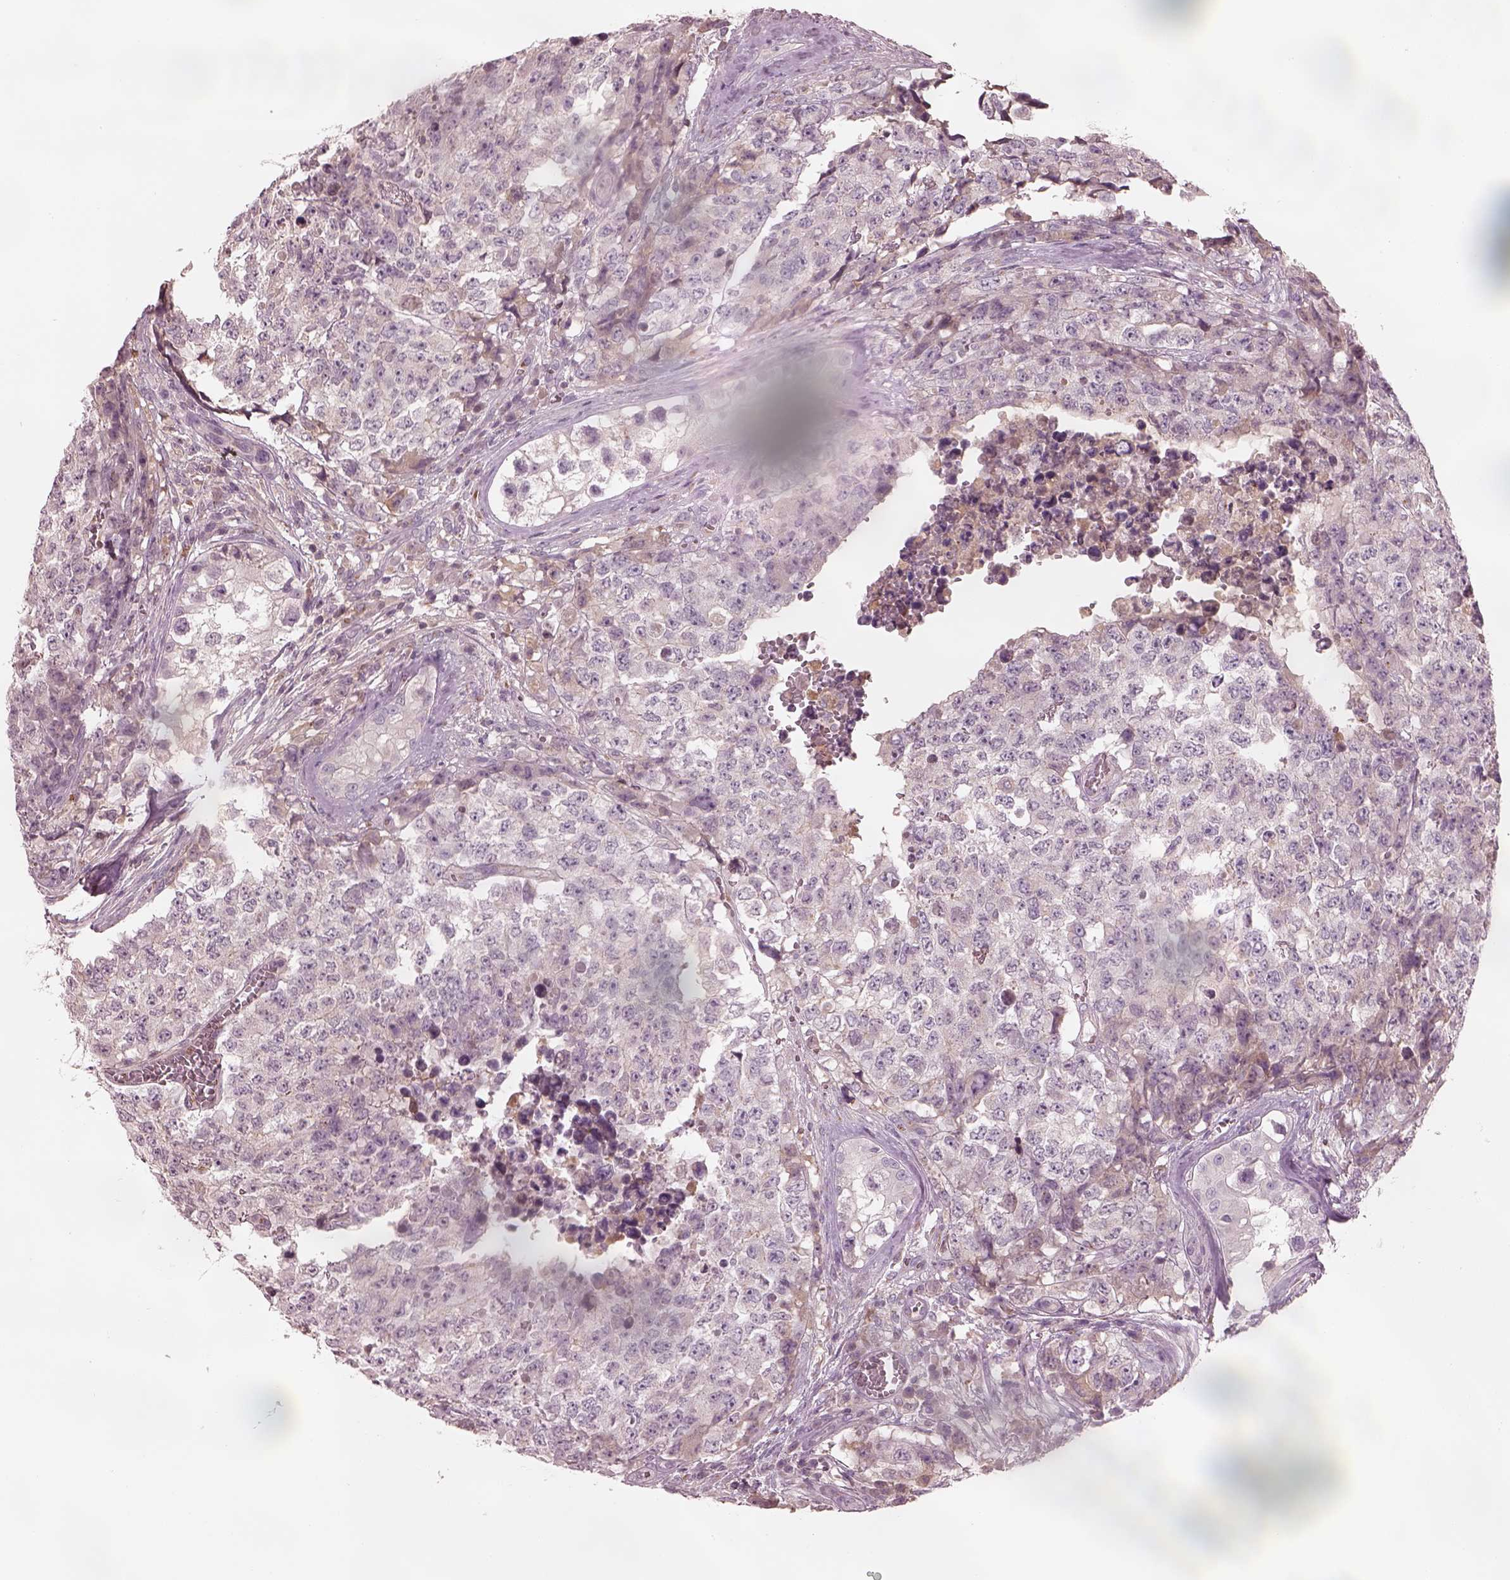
{"staining": {"intensity": "negative", "quantity": "none", "location": "none"}, "tissue": "testis cancer", "cell_type": "Tumor cells", "image_type": "cancer", "snomed": [{"axis": "morphology", "description": "Carcinoma, Embryonal, NOS"}, {"axis": "topography", "description": "Testis"}], "caption": "This micrograph is of testis embryonal carcinoma stained with immunohistochemistry to label a protein in brown with the nuclei are counter-stained blue. There is no staining in tumor cells.", "gene": "SDCBP2", "patient": {"sex": "male", "age": 23}}